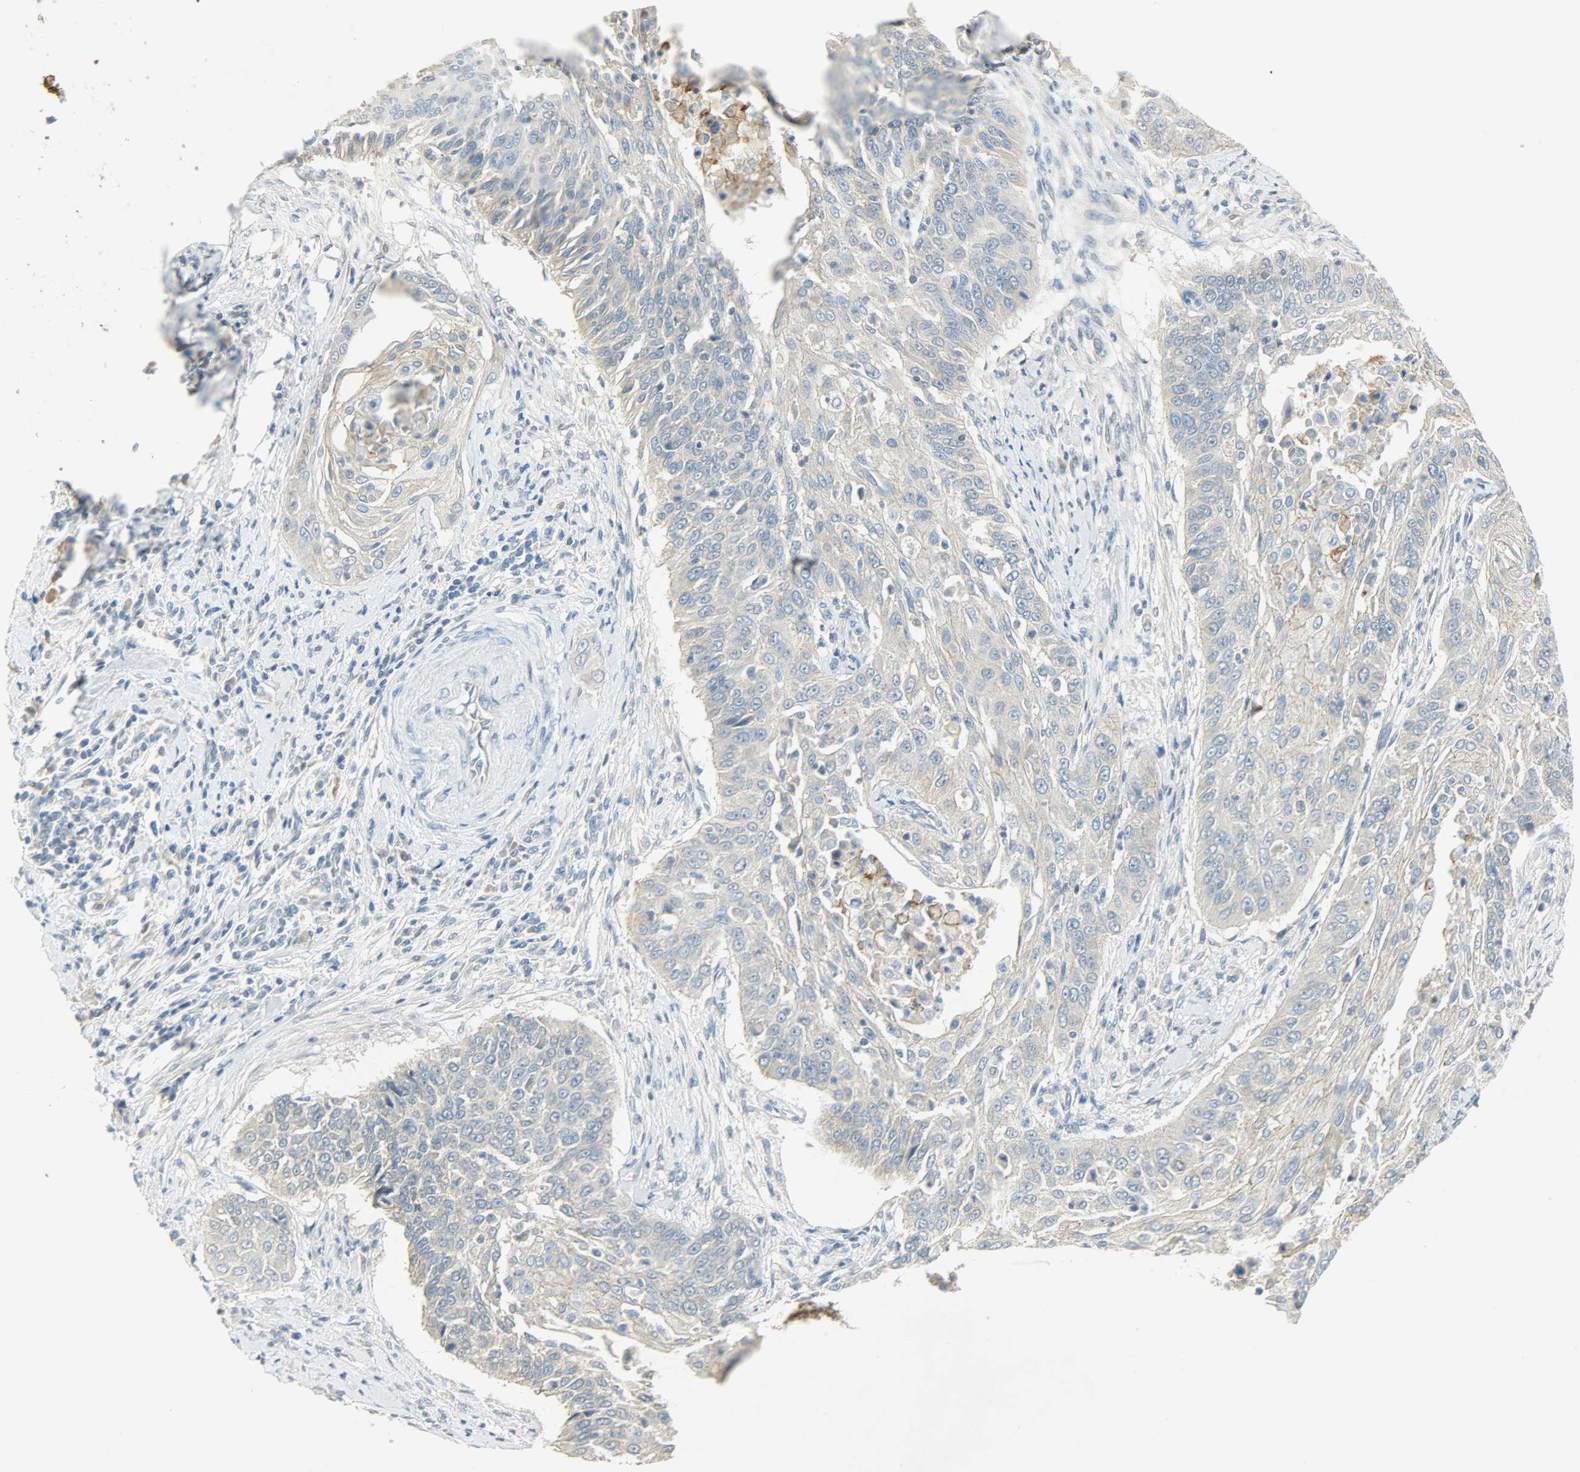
{"staining": {"intensity": "weak", "quantity": ">75%", "location": "cytoplasmic/membranous"}, "tissue": "cervical cancer", "cell_type": "Tumor cells", "image_type": "cancer", "snomed": [{"axis": "morphology", "description": "Squamous cell carcinoma, NOS"}, {"axis": "topography", "description": "Cervix"}], "caption": "A brown stain highlights weak cytoplasmic/membranous expression of a protein in squamous cell carcinoma (cervical) tumor cells.", "gene": "DSG2", "patient": {"sex": "female", "age": 33}}